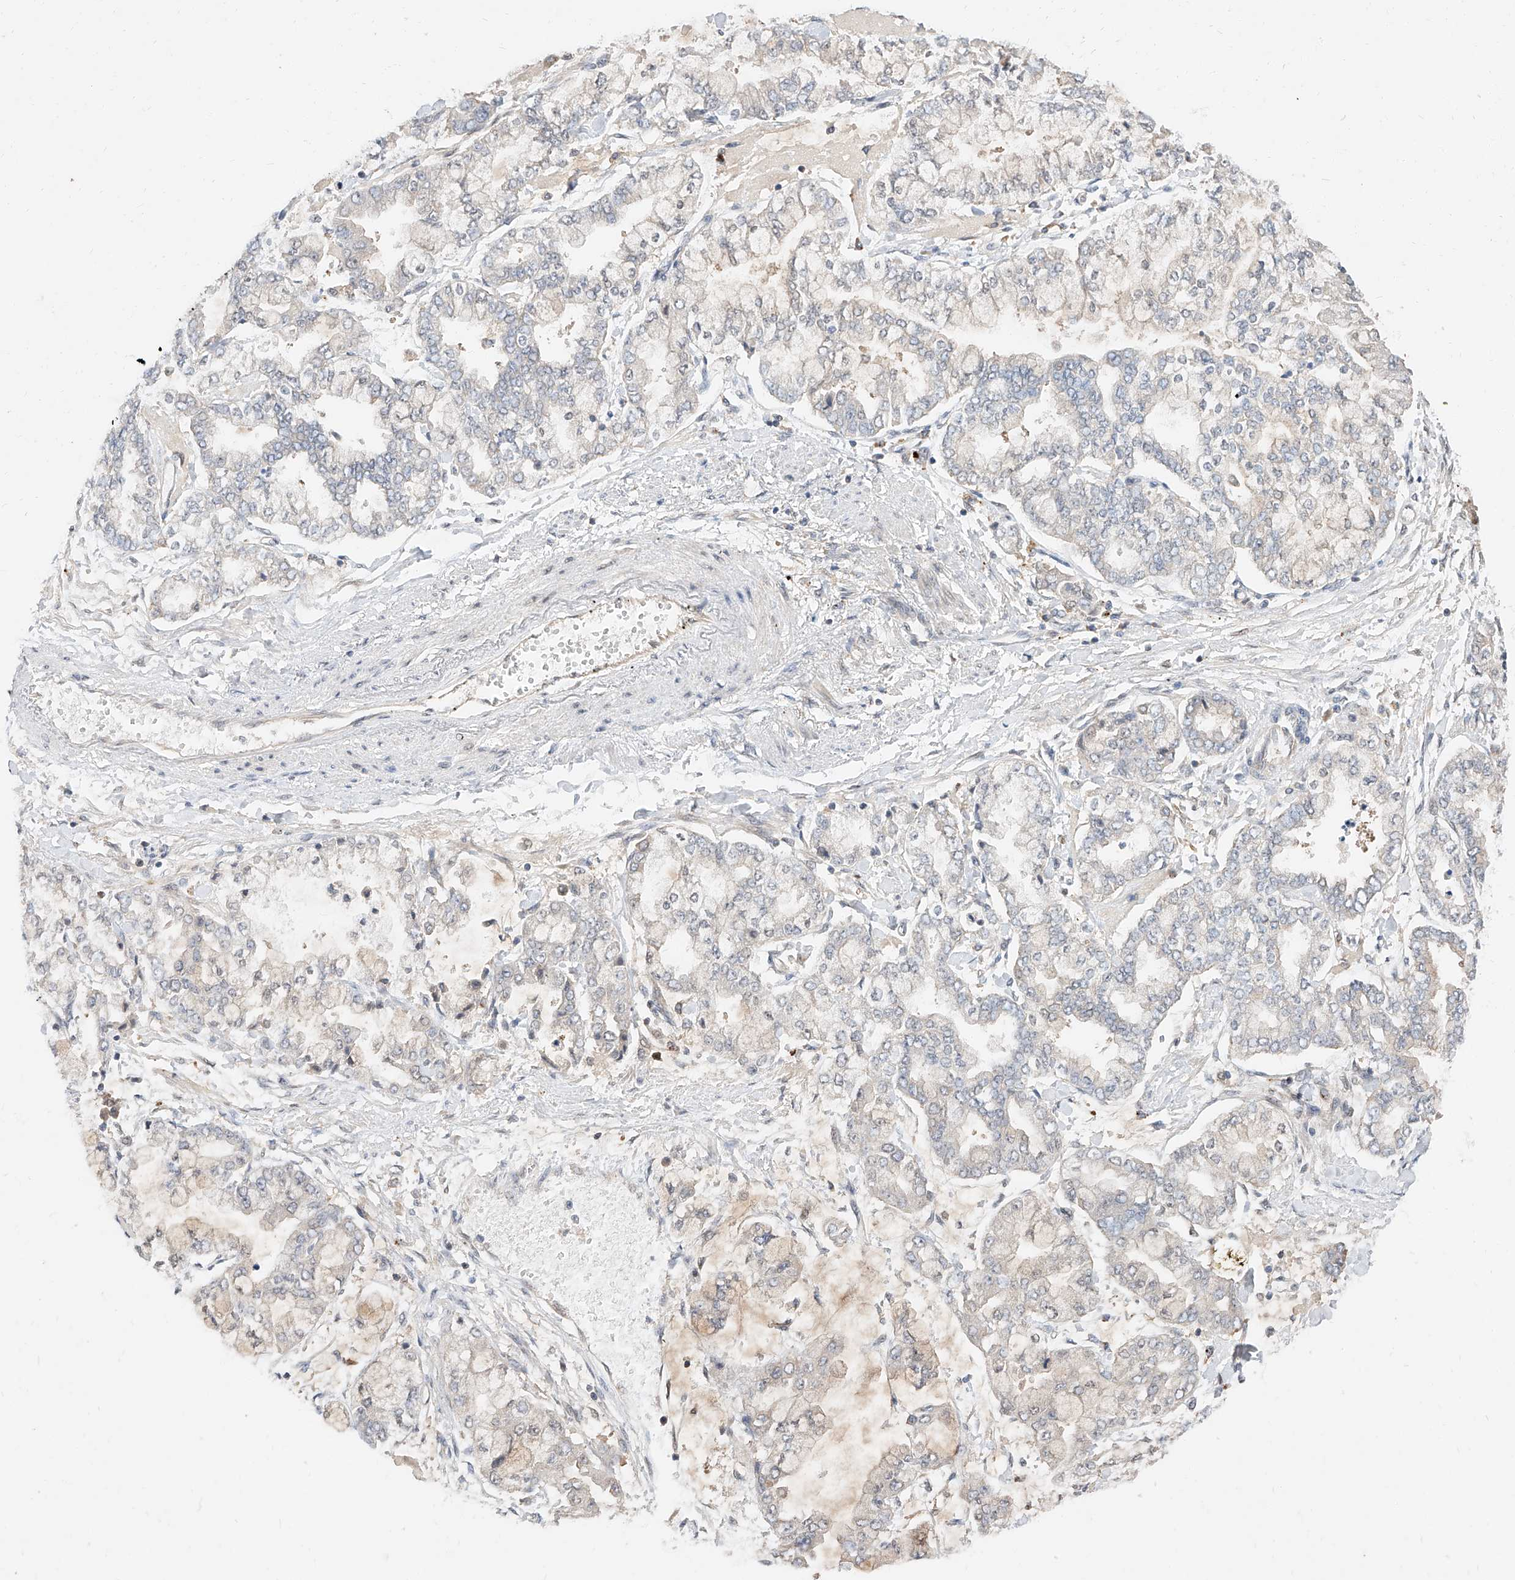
{"staining": {"intensity": "negative", "quantity": "none", "location": "none"}, "tissue": "stomach cancer", "cell_type": "Tumor cells", "image_type": "cancer", "snomed": [{"axis": "morphology", "description": "Normal tissue, NOS"}, {"axis": "morphology", "description": "Adenocarcinoma, NOS"}, {"axis": "topography", "description": "Stomach, upper"}, {"axis": "topography", "description": "Stomach"}], "caption": "The photomicrograph exhibits no staining of tumor cells in stomach cancer.", "gene": "DIRAS3", "patient": {"sex": "male", "age": 76}}